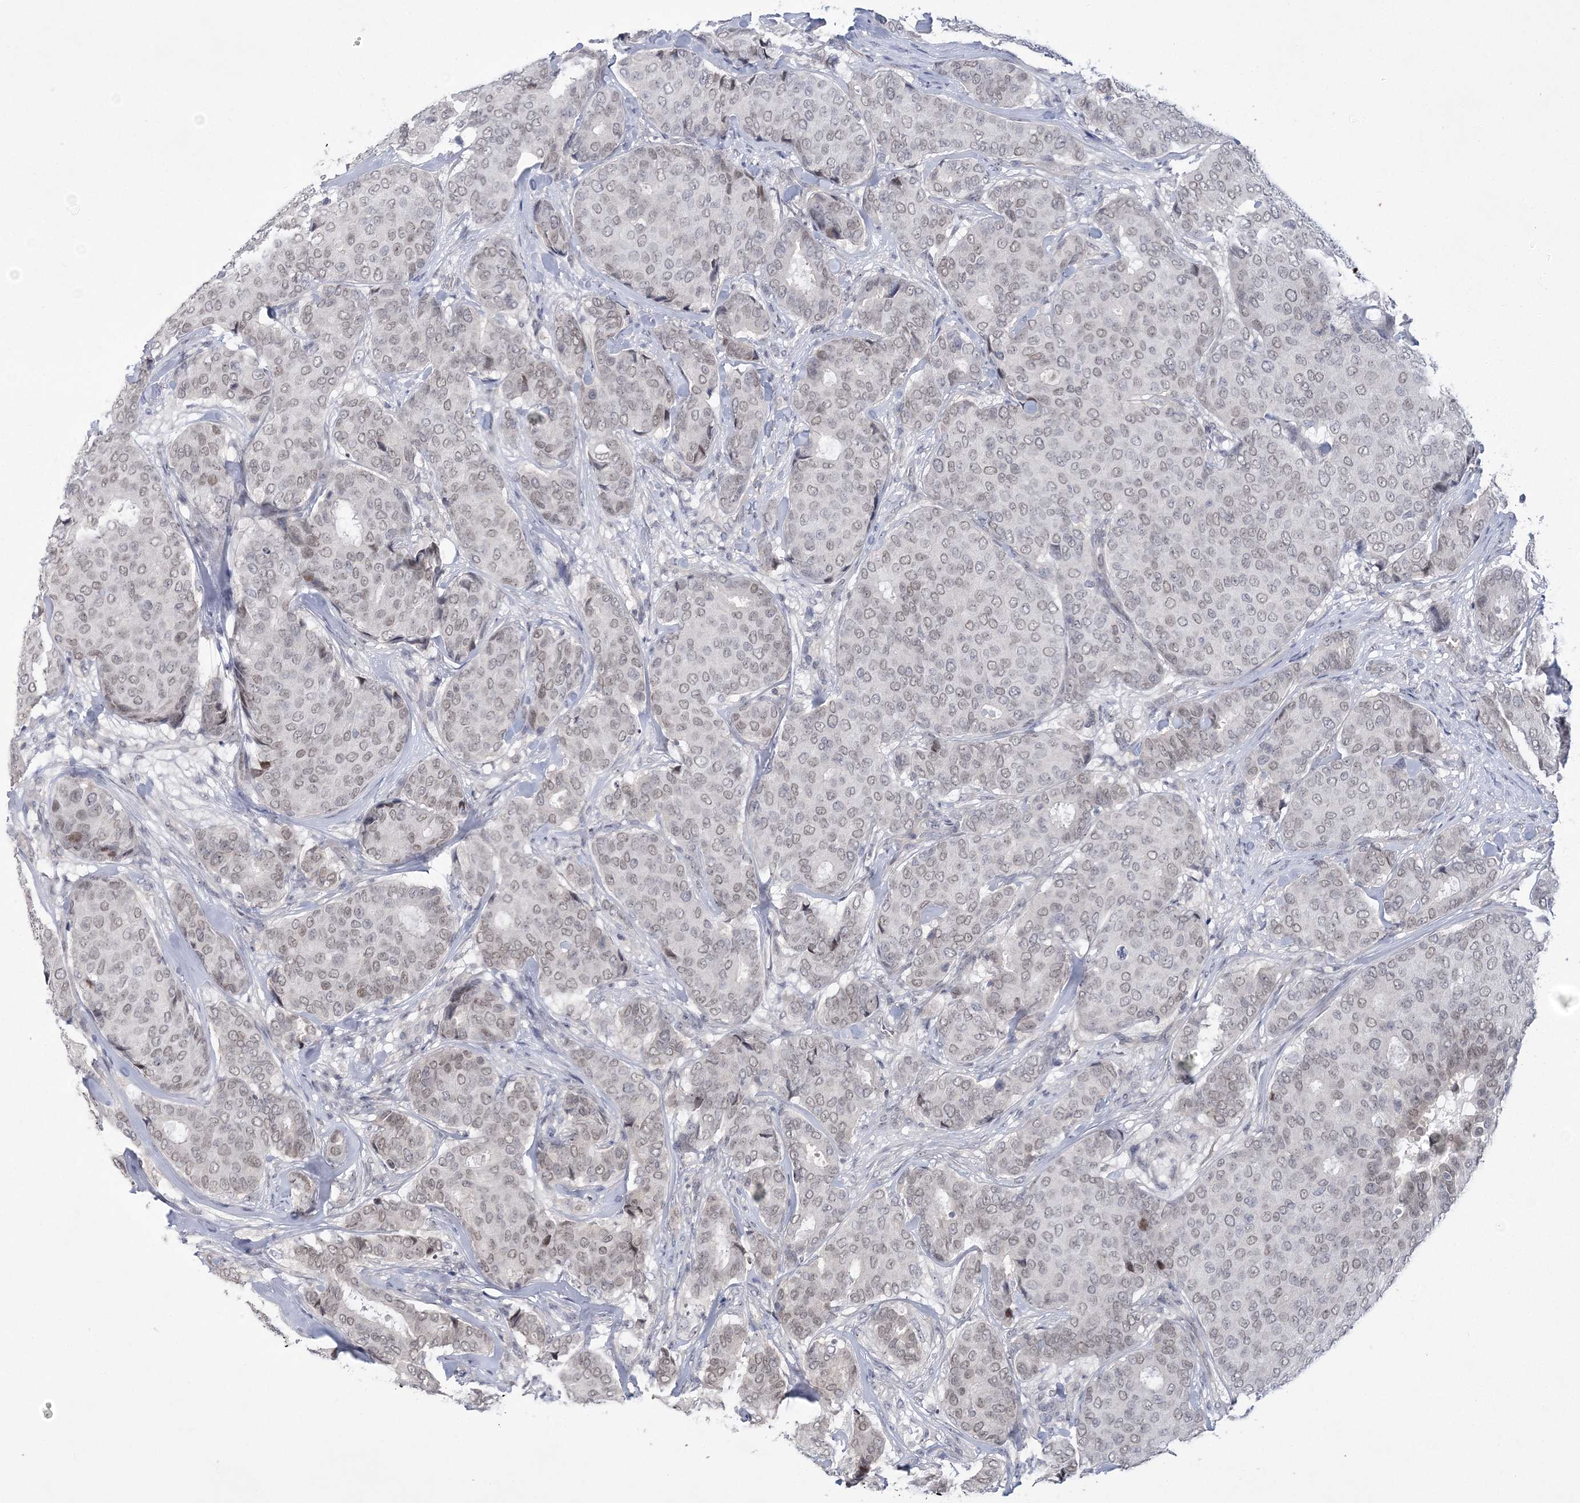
{"staining": {"intensity": "weak", "quantity": ">75%", "location": "nuclear"}, "tissue": "breast cancer", "cell_type": "Tumor cells", "image_type": "cancer", "snomed": [{"axis": "morphology", "description": "Duct carcinoma"}, {"axis": "topography", "description": "Breast"}], "caption": "This is an image of immunohistochemistry staining of breast infiltrating ductal carcinoma, which shows weak staining in the nuclear of tumor cells.", "gene": "HOMEZ", "patient": {"sex": "female", "age": 75}}